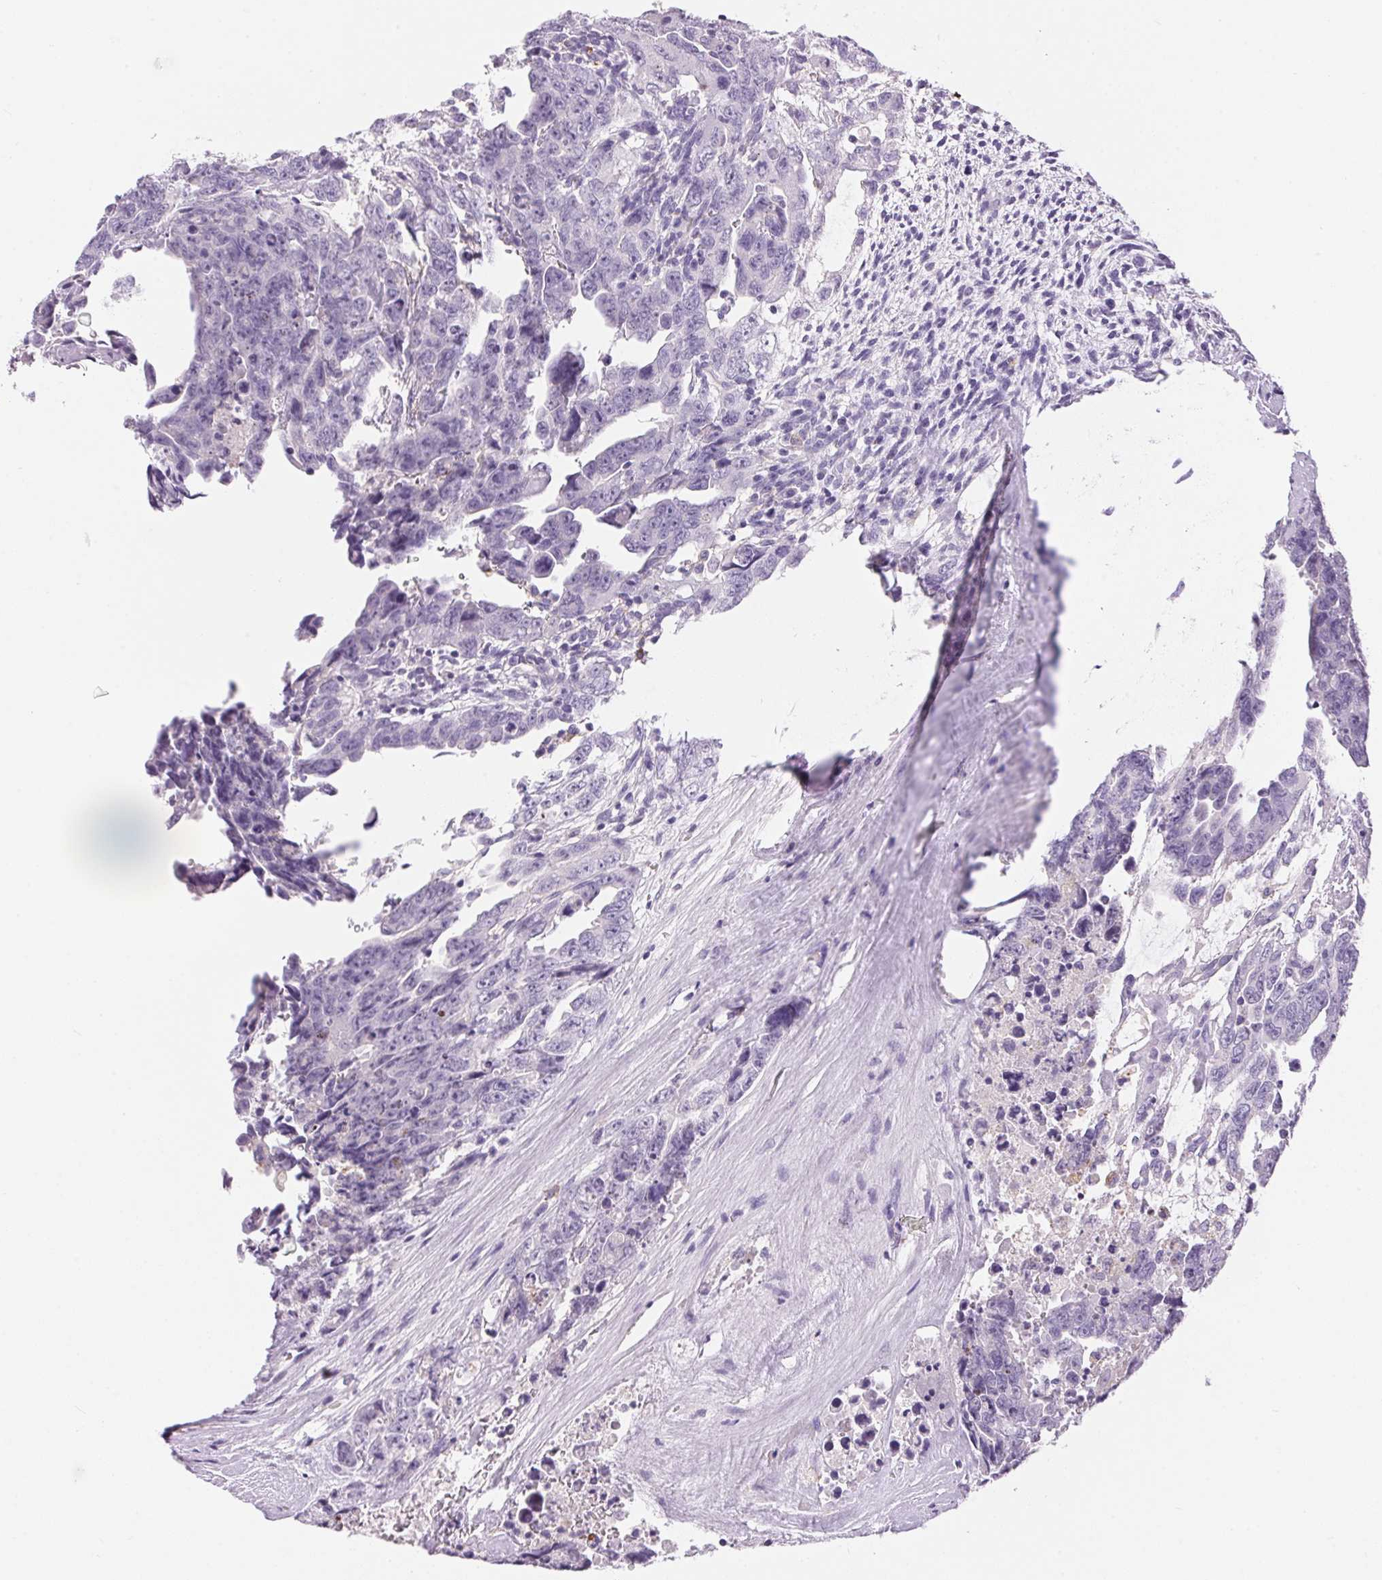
{"staining": {"intensity": "negative", "quantity": "none", "location": "none"}, "tissue": "testis cancer", "cell_type": "Tumor cells", "image_type": "cancer", "snomed": [{"axis": "morphology", "description": "Carcinoma, Embryonal, NOS"}, {"axis": "topography", "description": "Testis"}], "caption": "A photomicrograph of human testis cancer (embryonal carcinoma) is negative for staining in tumor cells.", "gene": "PNLIPRP3", "patient": {"sex": "male", "age": 24}}